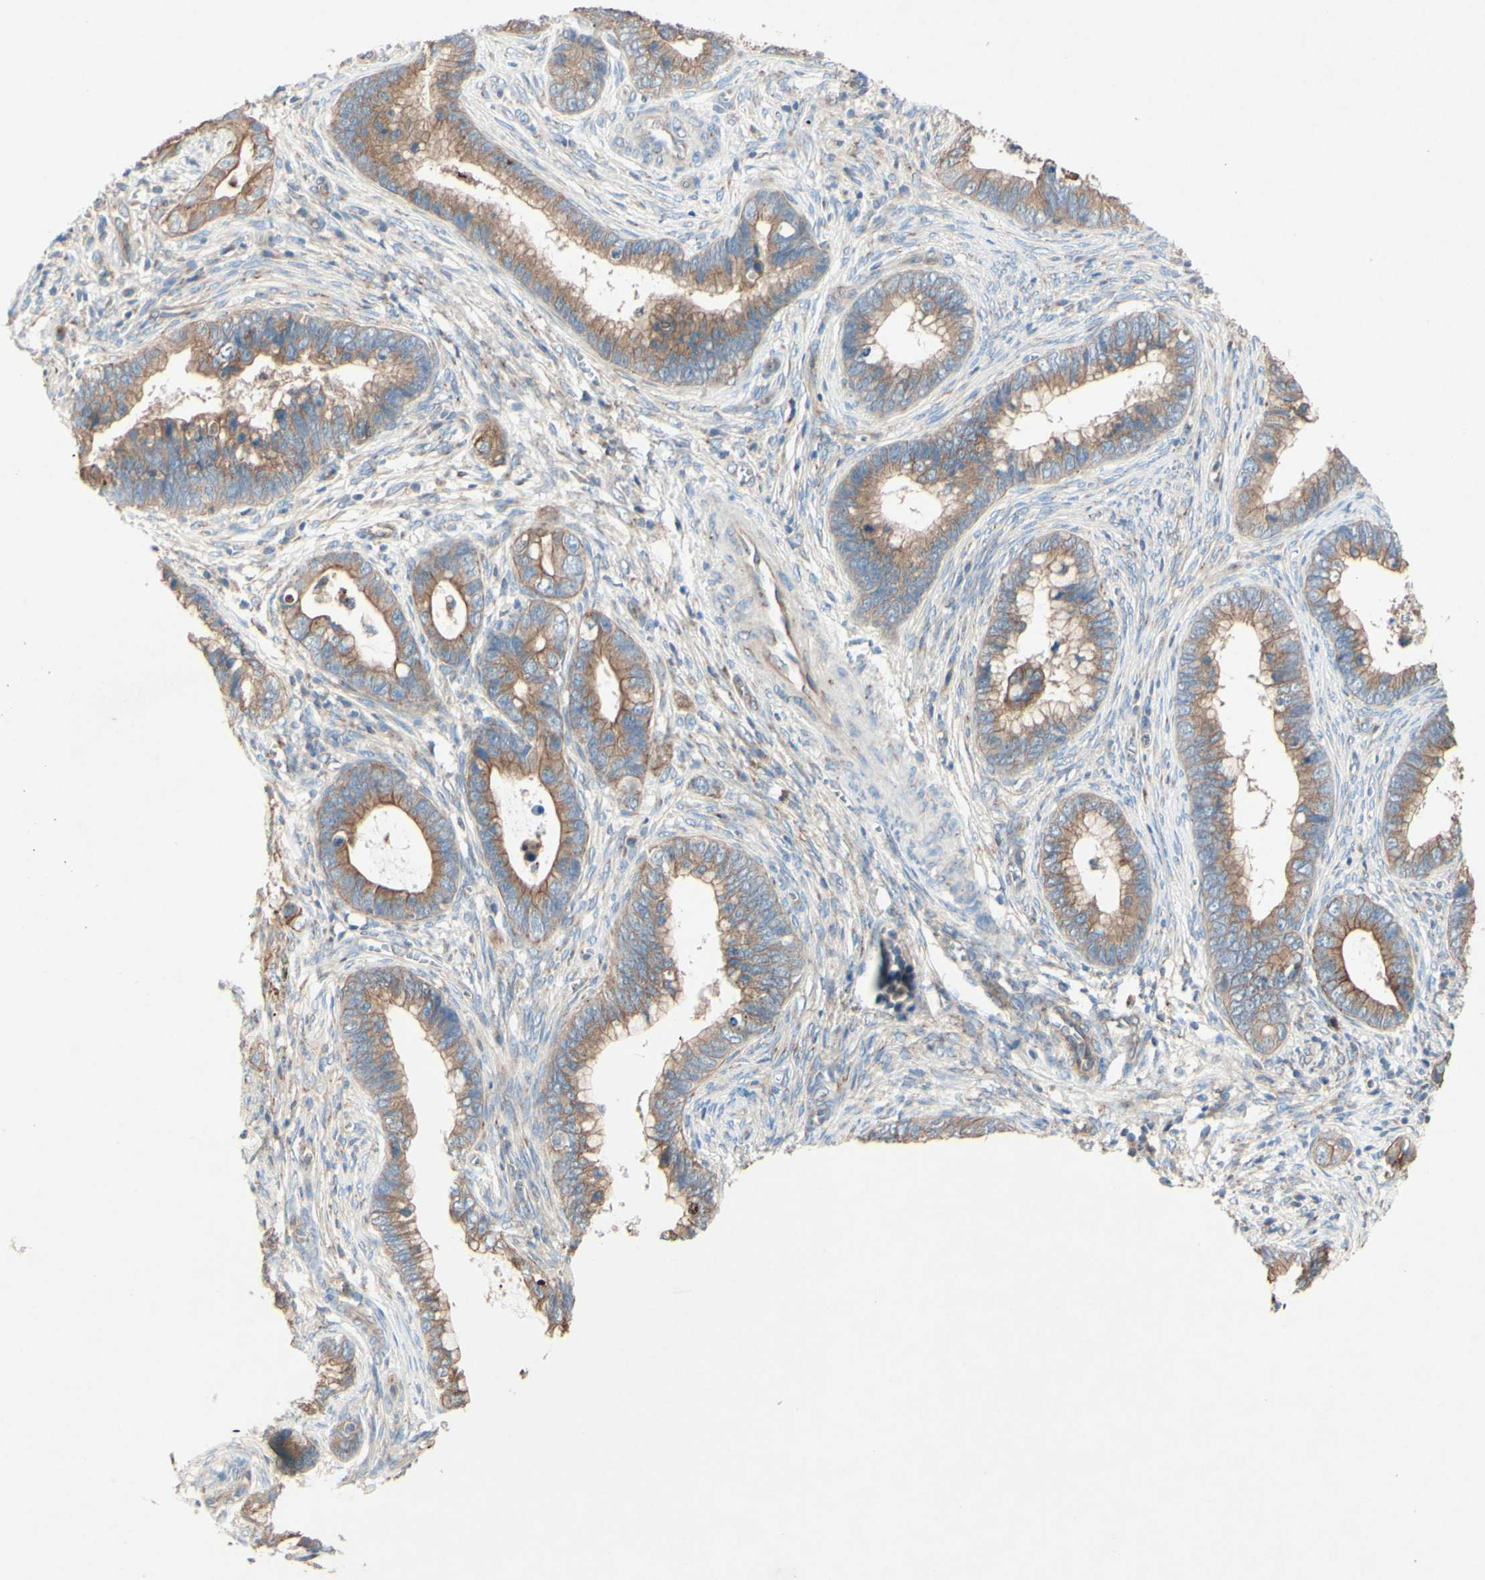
{"staining": {"intensity": "moderate", "quantity": ">75%", "location": "cytoplasmic/membranous"}, "tissue": "cervical cancer", "cell_type": "Tumor cells", "image_type": "cancer", "snomed": [{"axis": "morphology", "description": "Adenocarcinoma, NOS"}, {"axis": "topography", "description": "Cervix"}], "caption": "Immunohistochemistry (IHC) of human cervical cancer reveals medium levels of moderate cytoplasmic/membranous positivity in approximately >75% of tumor cells. (brown staining indicates protein expression, while blue staining denotes nuclei).", "gene": "MTM1", "patient": {"sex": "female", "age": 44}}